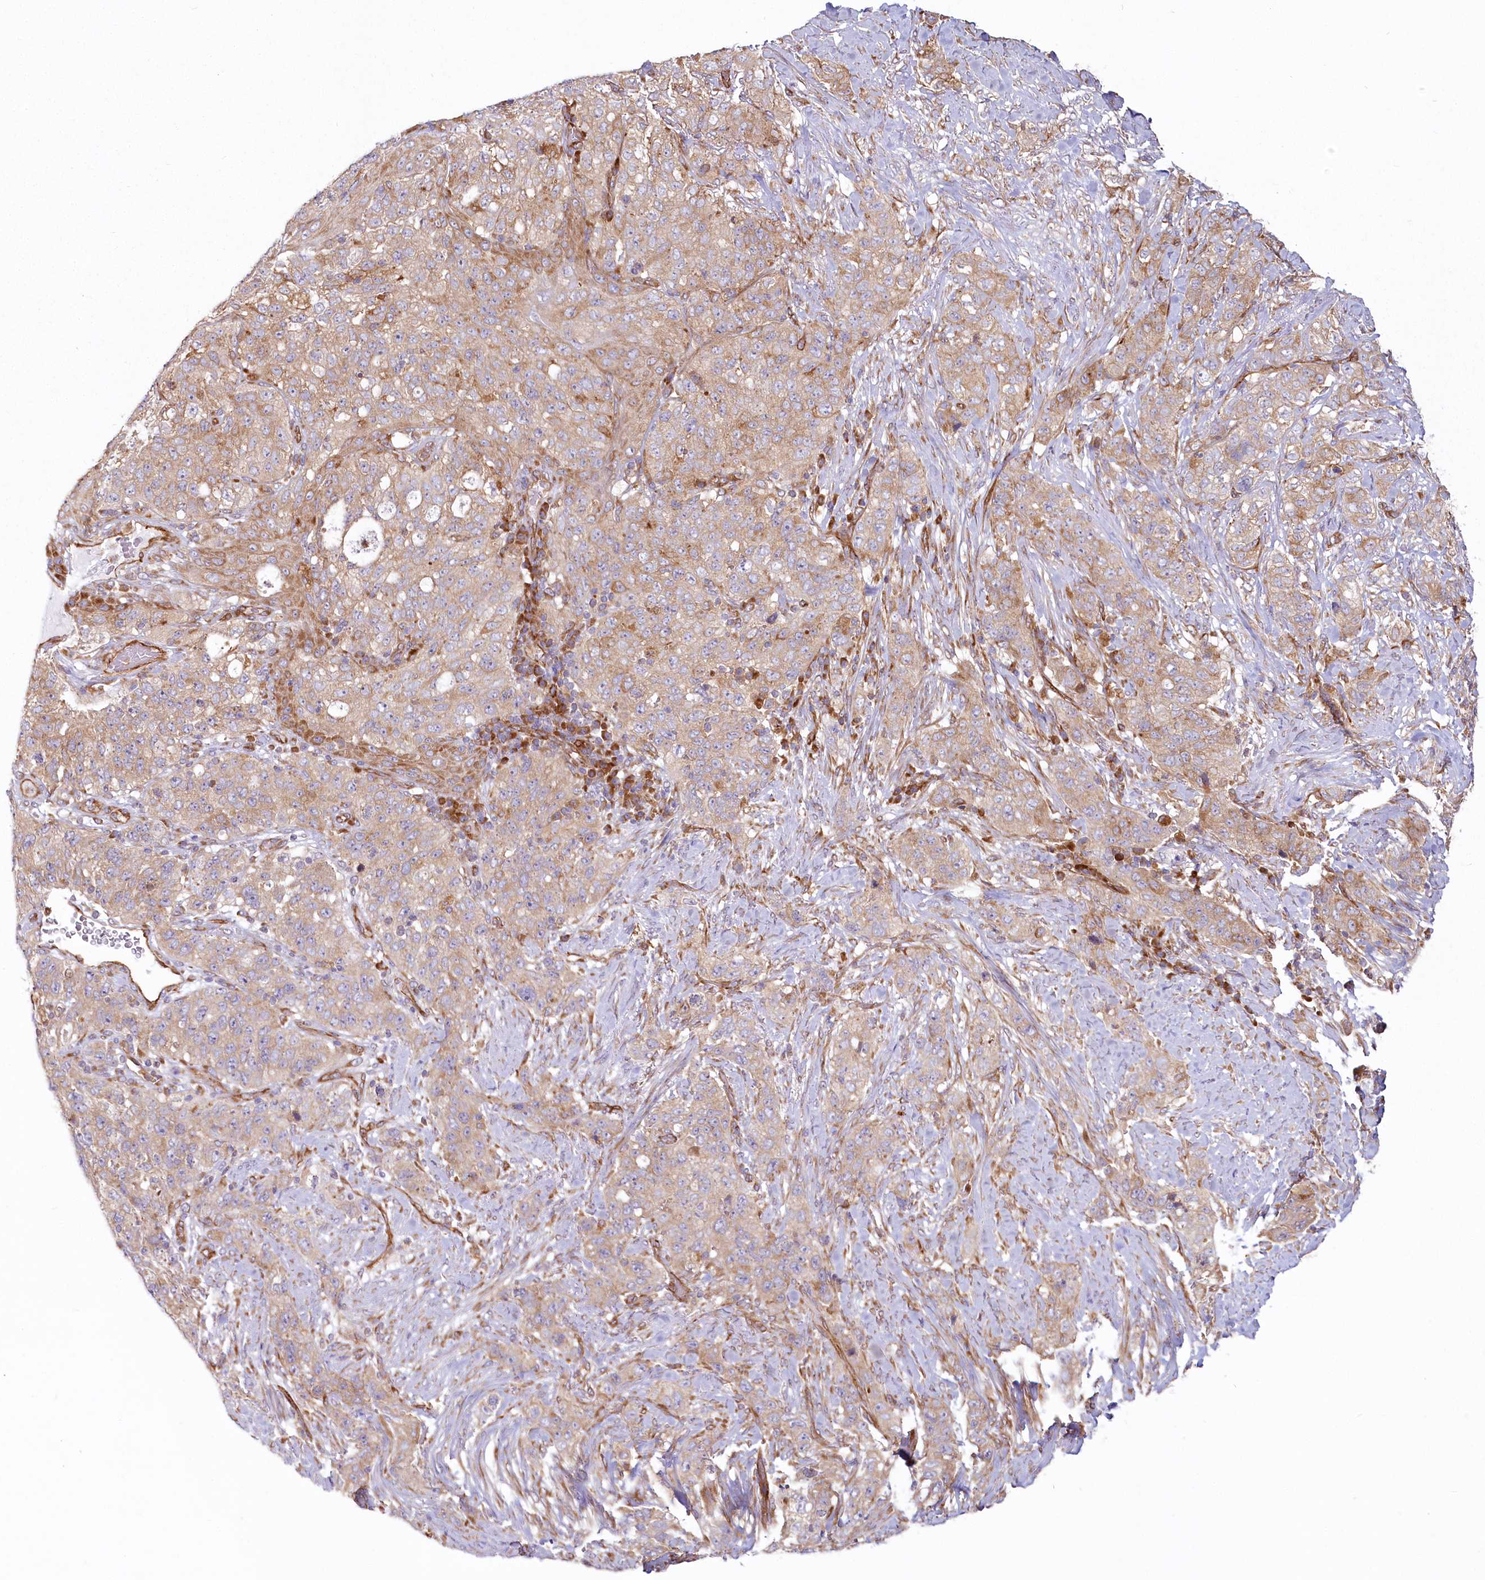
{"staining": {"intensity": "moderate", "quantity": ">75%", "location": "cytoplasmic/membranous"}, "tissue": "stomach cancer", "cell_type": "Tumor cells", "image_type": "cancer", "snomed": [{"axis": "morphology", "description": "Adenocarcinoma, NOS"}, {"axis": "topography", "description": "Stomach"}], "caption": "Human stomach cancer stained with a protein marker exhibits moderate staining in tumor cells.", "gene": "HARS2", "patient": {"sex": "male", "age": 48}}